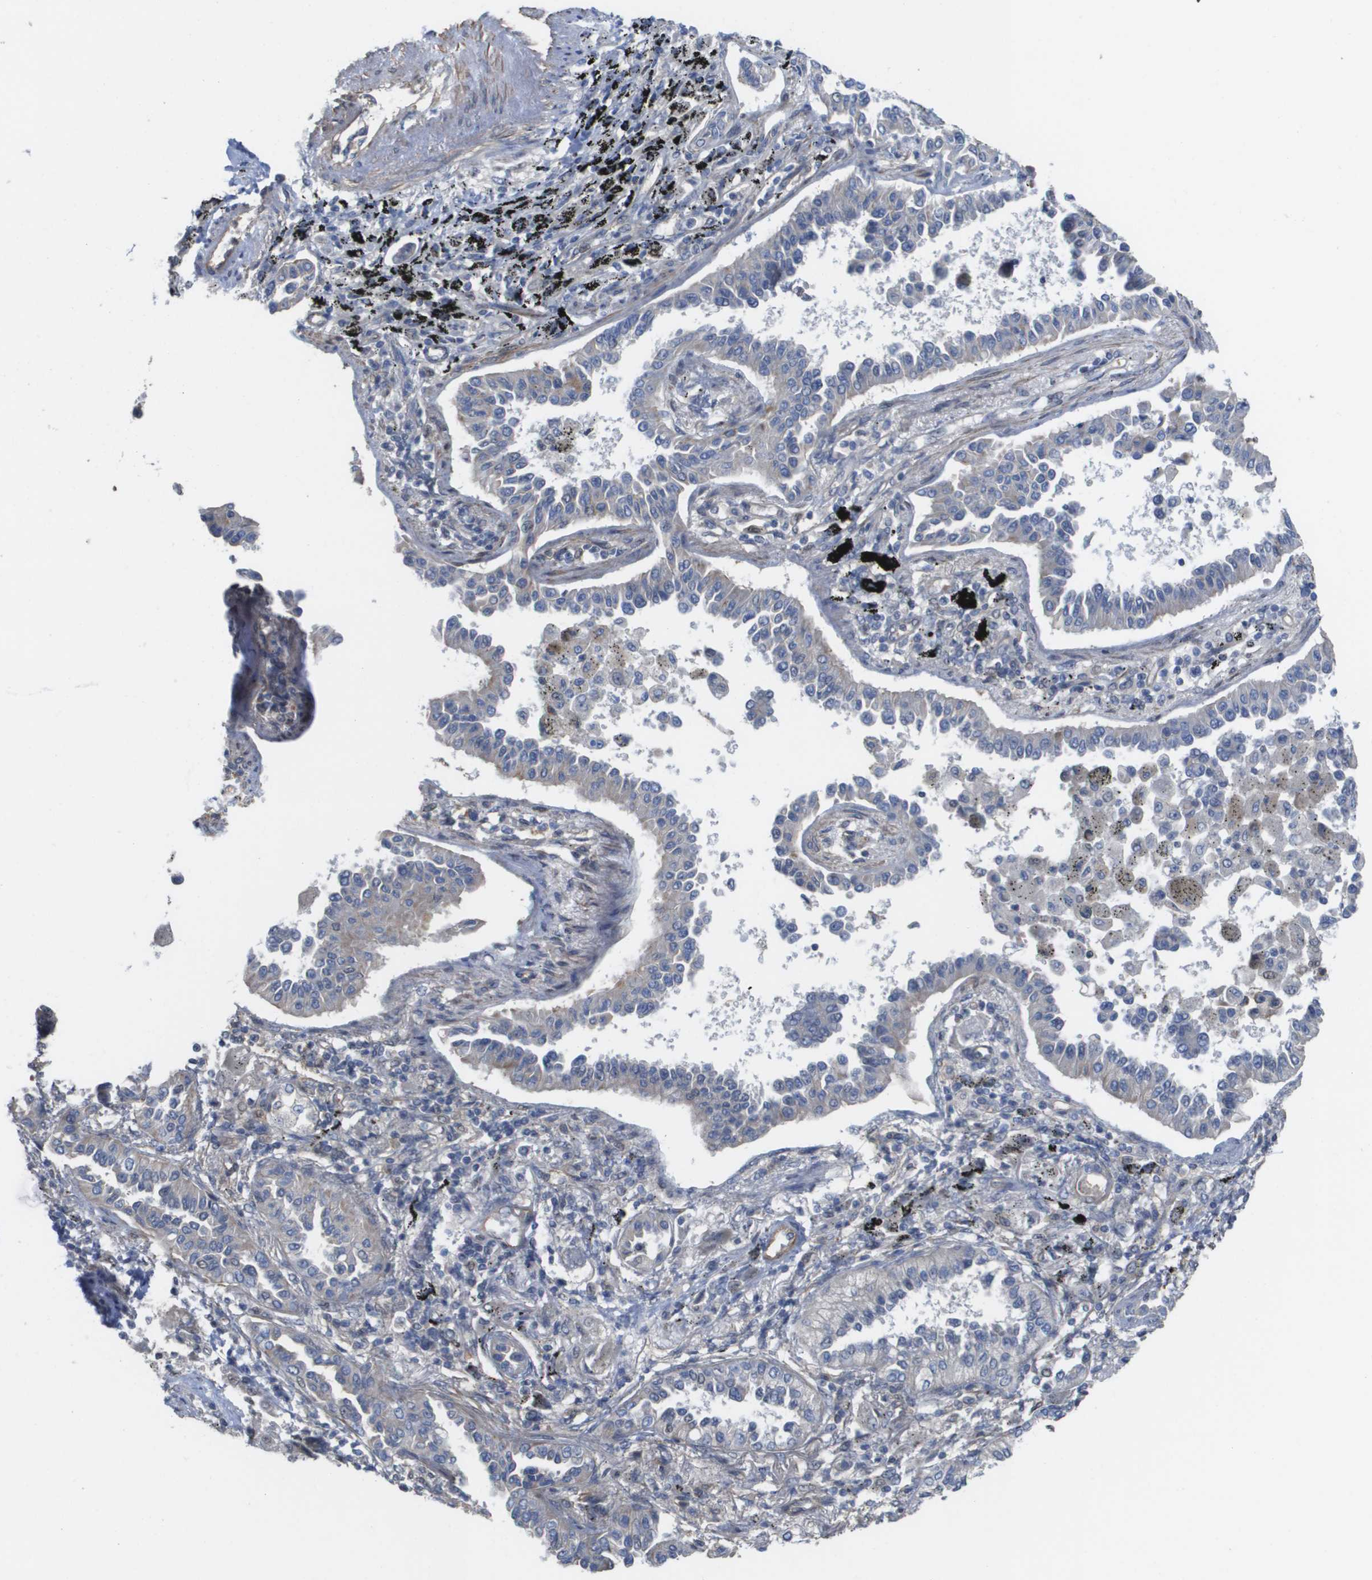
{"staining": {"intensity": "negative", "quantity": "none", "location": "none"}, "tissue": "lung cancer", "cell_type": "Tumor cells", "image_type": "cancer", "snomed": [{"axis": "morphology", "description": "Normal tissue, NOS"}, {"axis": "morphology", "description": "Adenocarcinoma, NOS"}, {"axis": "topography", "description": "Lung"}], "caption": "High power microscopy photomicrograph of an immunohistochemistry histopathology image of lung cancer (adenocarcinoma), revealing no significant expression in tumor cells.", "gene": "RNF112", "patient": {"sex": "male", "age": 59}}